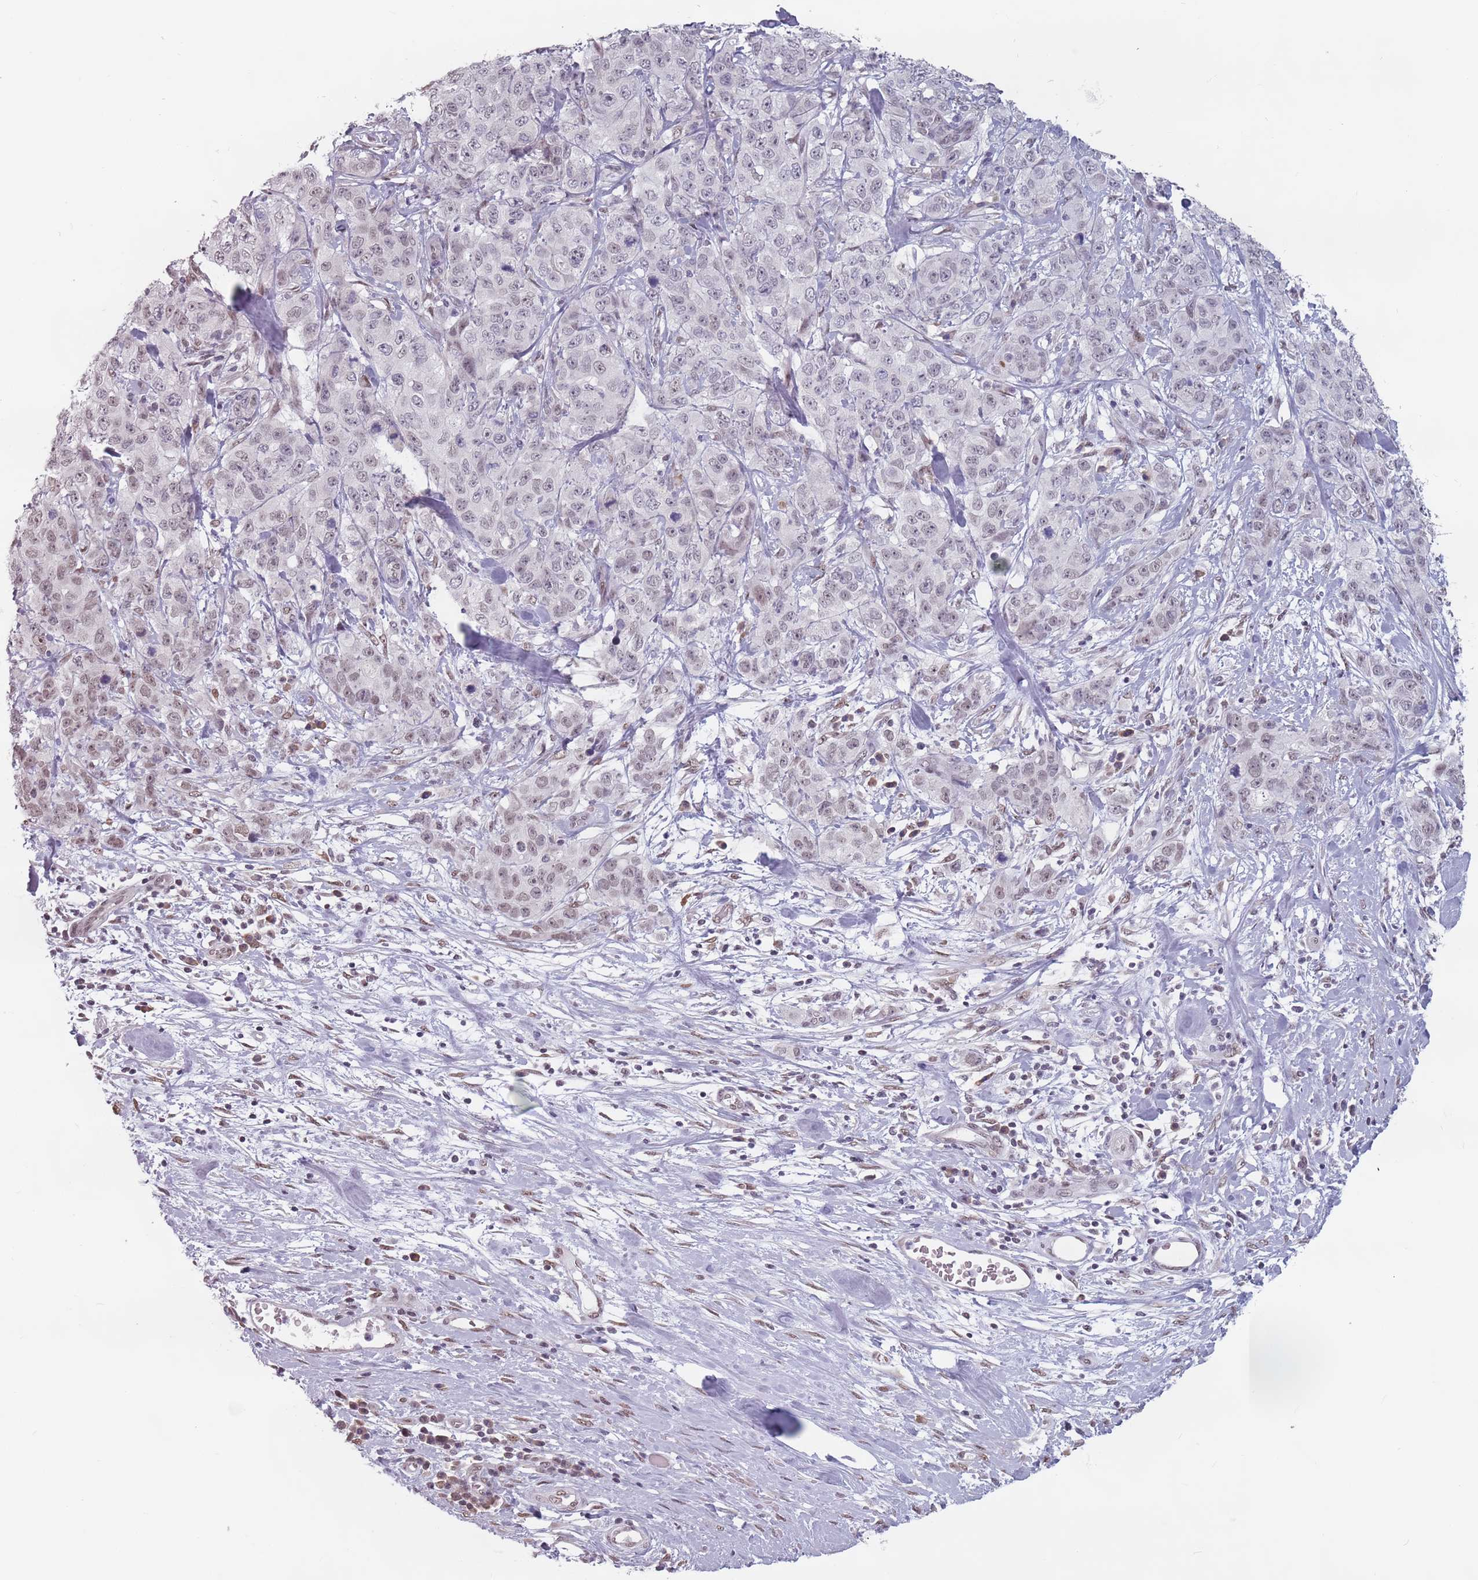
{"staining": {"intensity": "weak", "quantity": "25%-75%", "location": "nuclear"}, "tissue": "stomach cancer", "cell_type": "Tumor cells", "image_type": "cancer", "snomed": [{"axis": "morphology", "description": "Adenocarcinoma, NOS"}, {"axis": "topography", "description": "Stomach"}], "caption": "About 25%-75% of tumor cells in stomach cancer demonstrate weak nuclear protein expression as visualized by brown immunohistochemical staining.", "gene": "PTCHD1", "patient": {"sex": "male", "age": 48}}